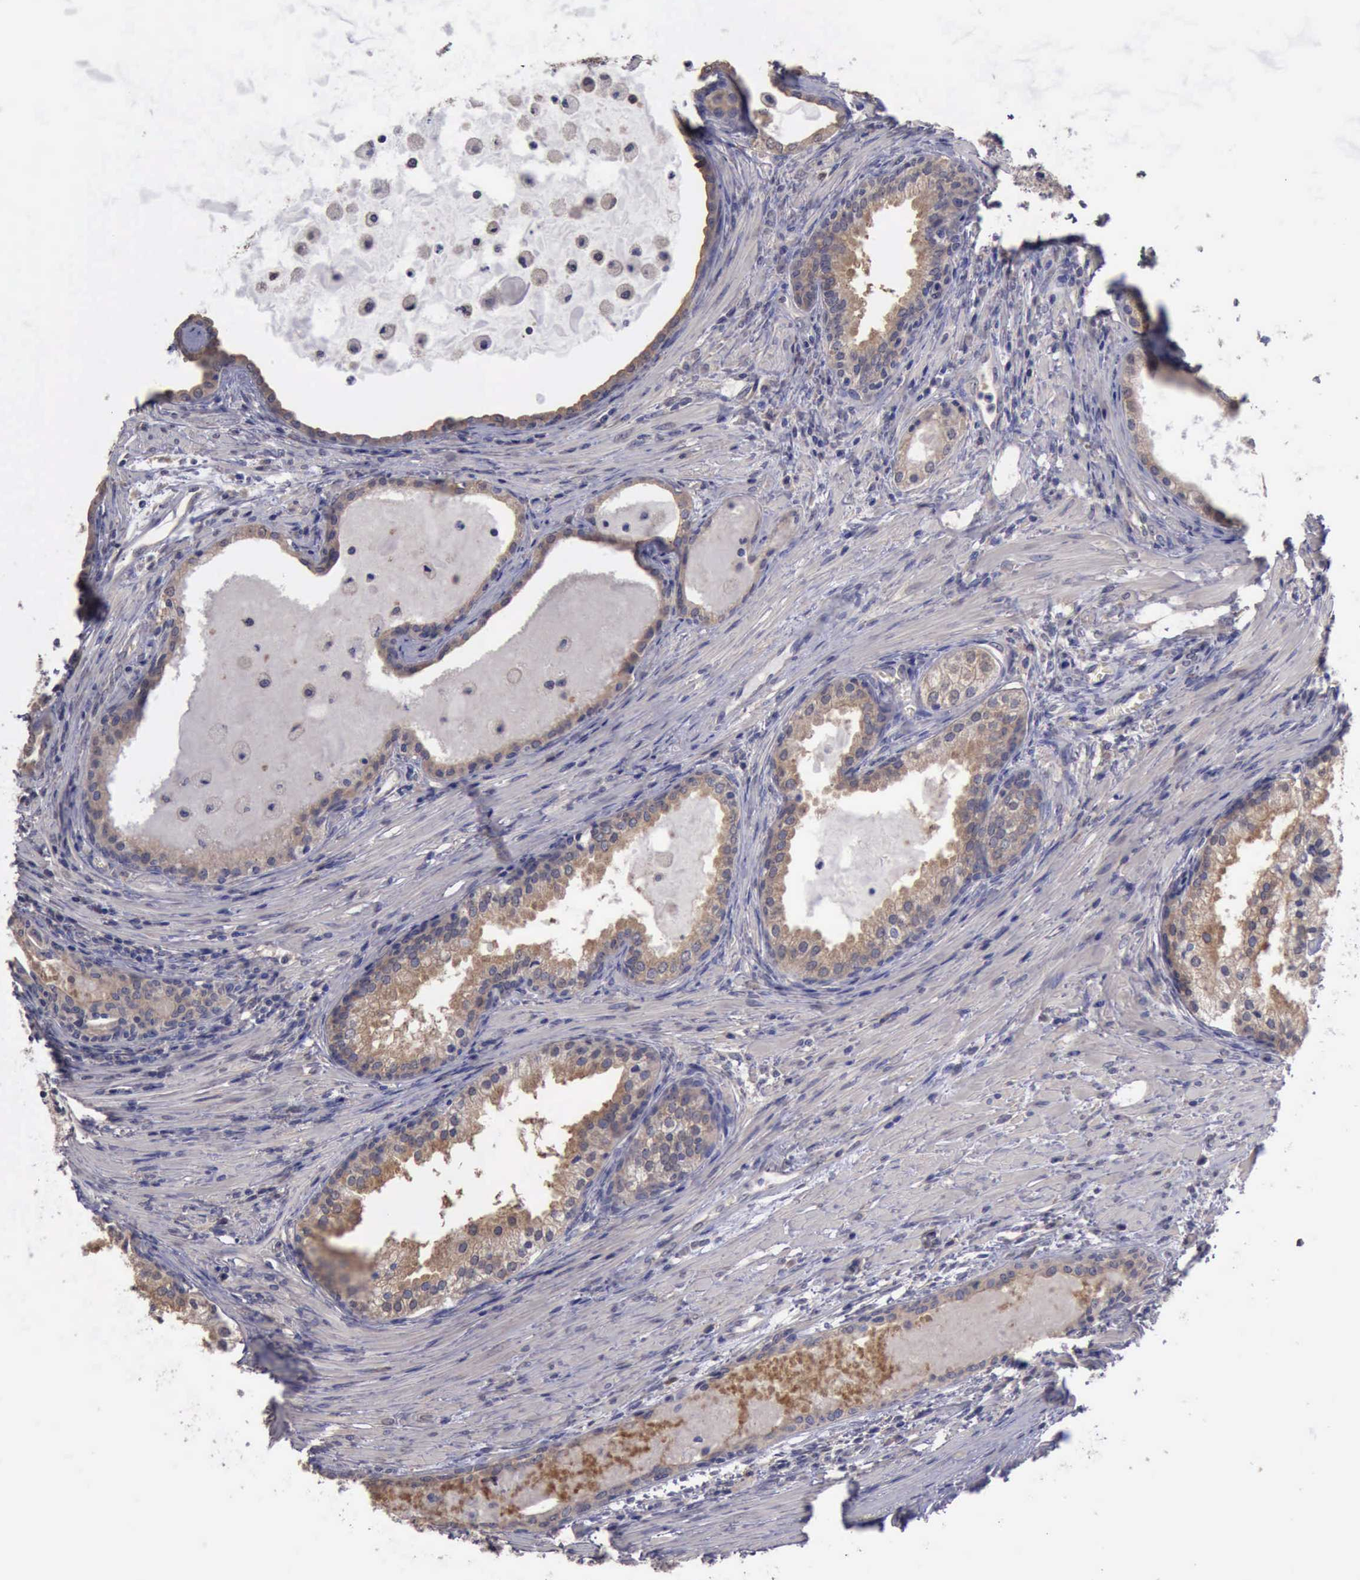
{"staining": {"intensity": "negative", "quantity": "none", "location": "none"}, "tissue": "prostate cancer", "cell_type": "Tumor cells", "image_type": "cancer", "snomed": [{"axis": "morphology", "description": "Adenocarcinoma, Medium grade"}, {"axis": "topography", "description": "Prostate"}], "caption": "Prostate cancer stained for a protein using immunohistochemistry shows no staining tumor cells.", "gene": "PHKA1", "patient": {"sex": "male", "age": 70}}